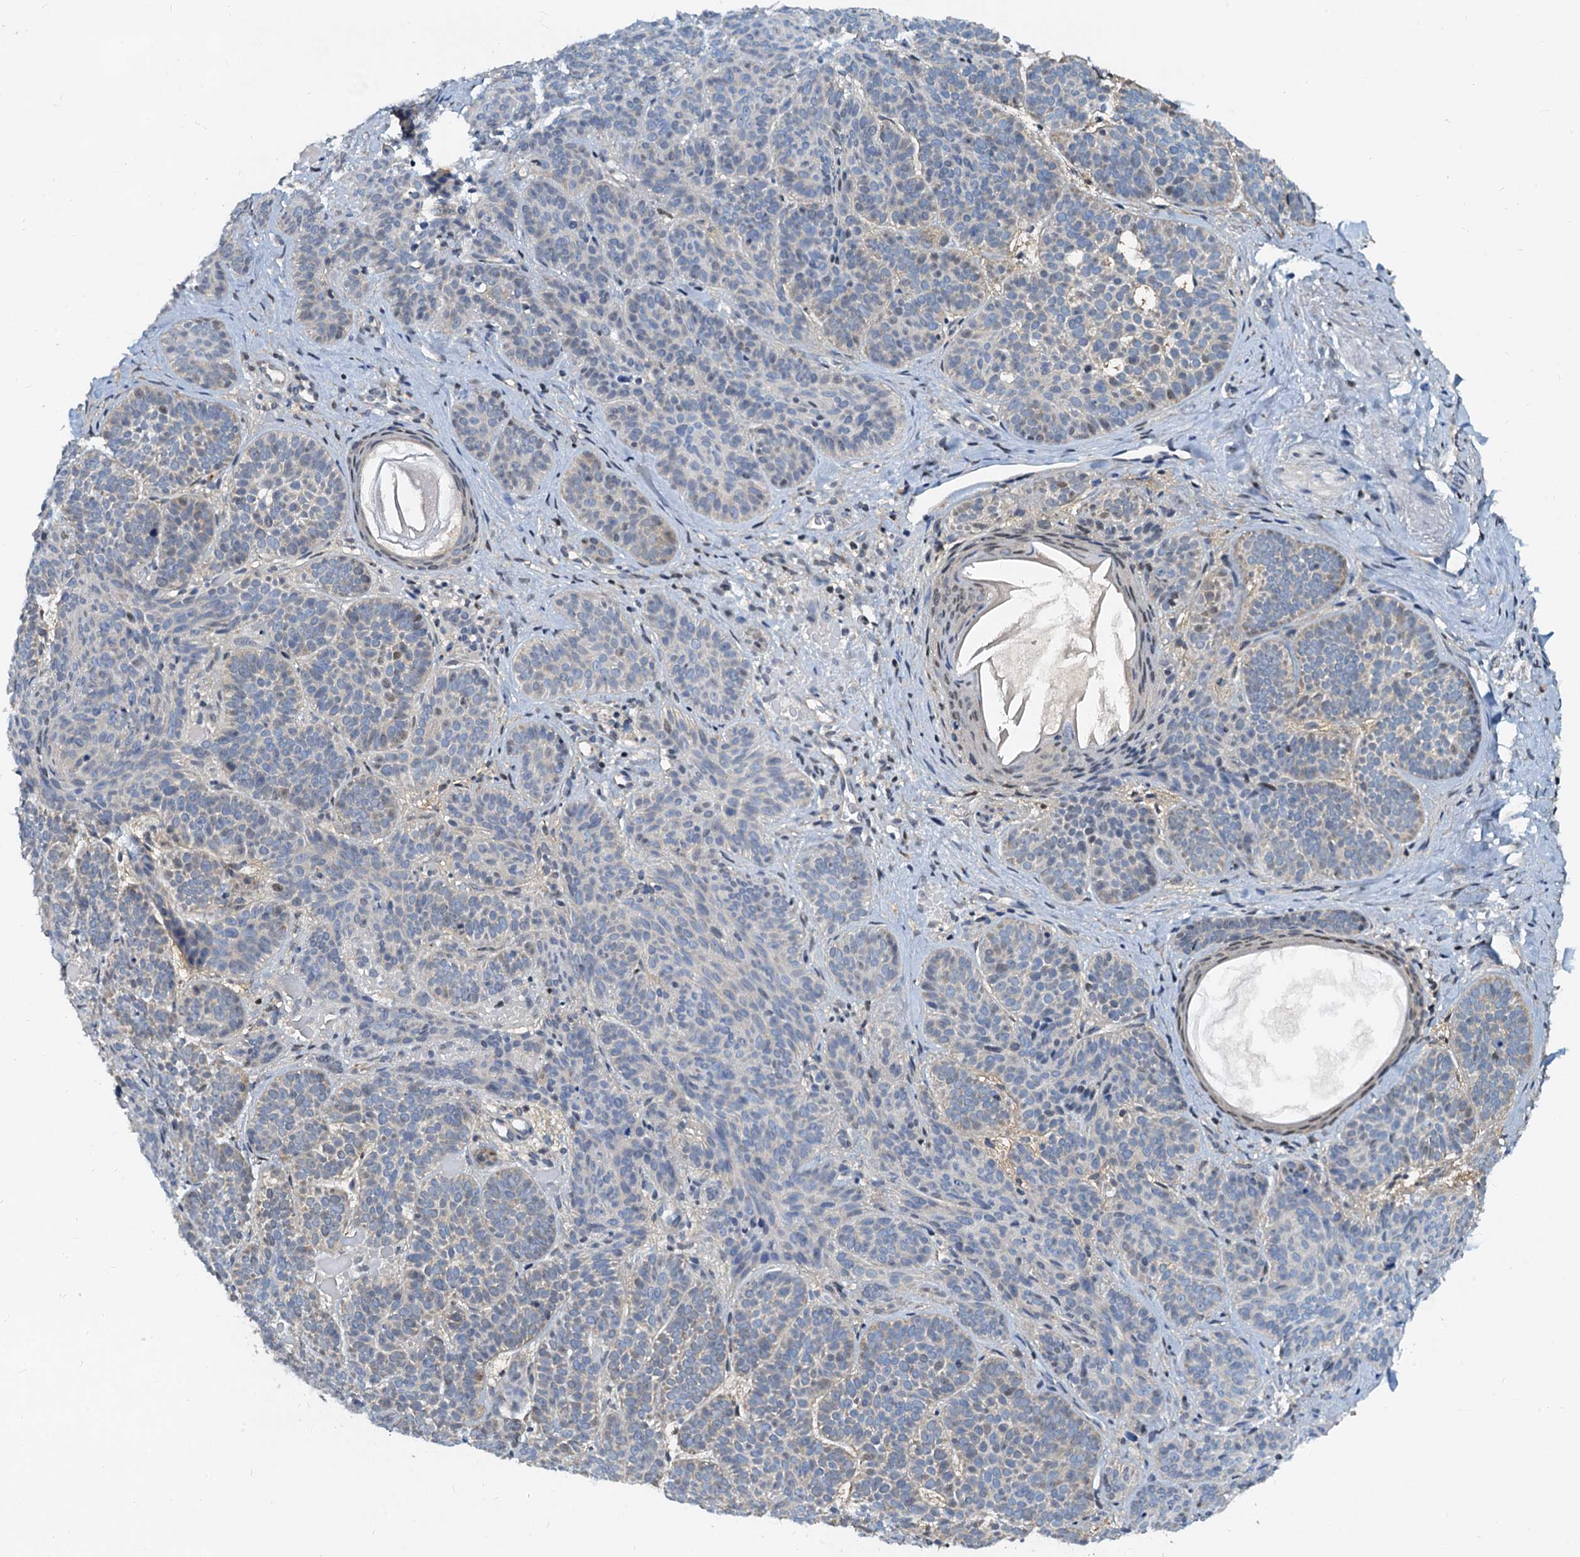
{"staining": {"intensity": "negative", "quantity": "none", "location": "none"}, "tissue": "skin cancer", "cell_type": "Tumor cells", "image_type": "cancer", "snomed": [{"axis": "morphology", "description": "Basal cell carcinoma"}, {"axis": "topography", "description": "Skin"}], "caption": "Immunohistochemical staining of human basal cell carcinoma (skin) demonstrates no significant positivity in tumor cells. Brightfield microscopy of IHC stained with DAB (brown) and hematoxylin (blue), captured at high magnification.", "gene": "PTGES3", "patient": {"sex": "male", "age": 85}}